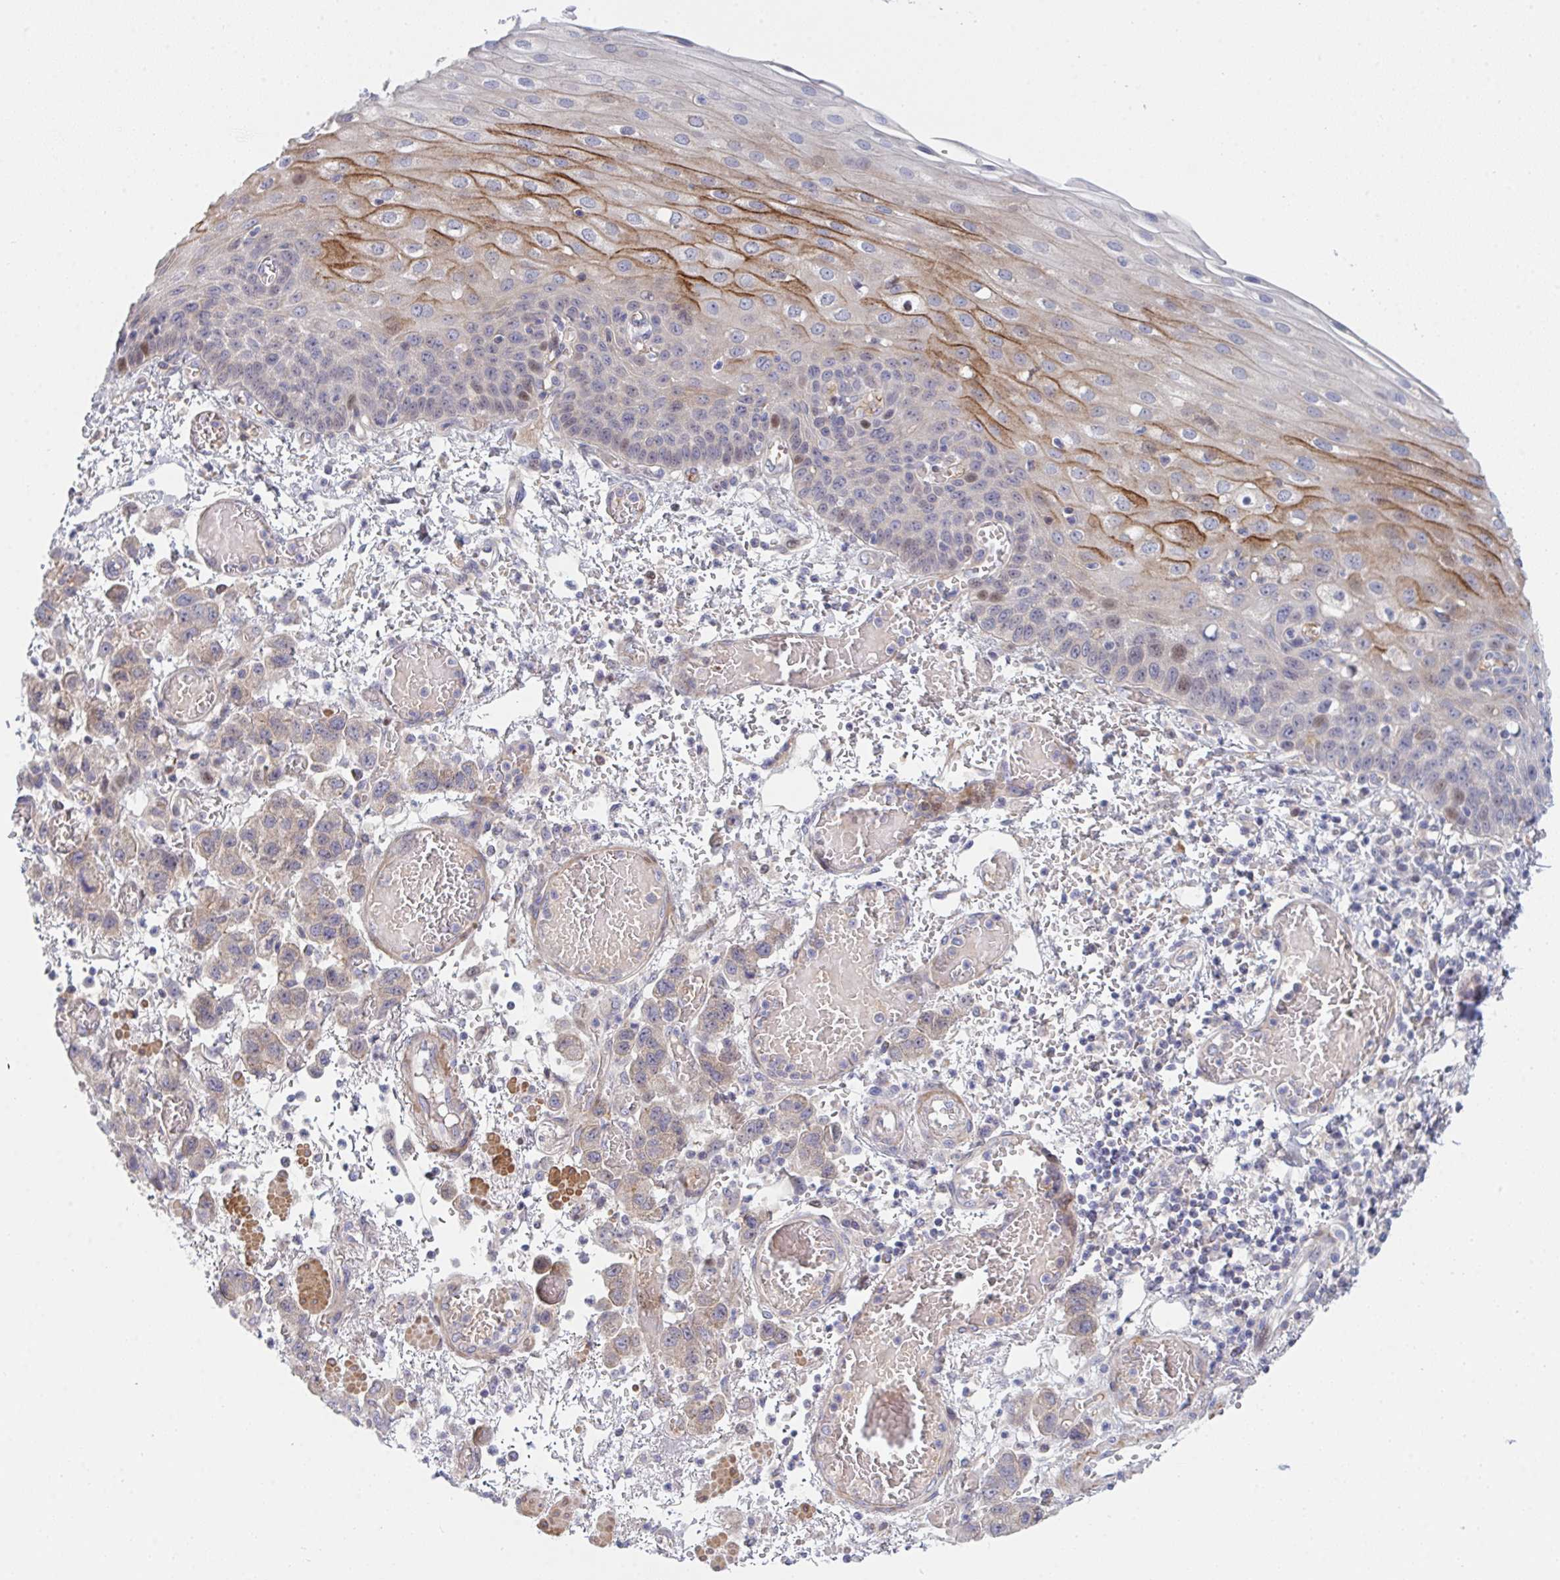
{"staining": {"intensity": "strong", "quantity": "25%-75%", "location": "cytoplasmic/membranous,nuclear"}, "tissue": "esophagus", "cell_type": "Squamous epithelial cells", "image_type": "normal", "snomed": [{"axis": "morphology", "description": "Normal tissue, NOS"}, {"axis": "morphology", "description": "Adenocarcinoma, NOS"}, {"axis": "topography", "description": "Esophagus"}], "caption": "Immunohistochemical staining of unremarkable esophagus displays 25%-75% levels of strong cytoplasmic/membranous,nuclear protein positivity in about 25%-75% of squamous epithelial cells. (IHC, brightfield microscopy, high magnification).", "gene": "TNFSF4", "patient": {"sex": "male", "age": 81}}